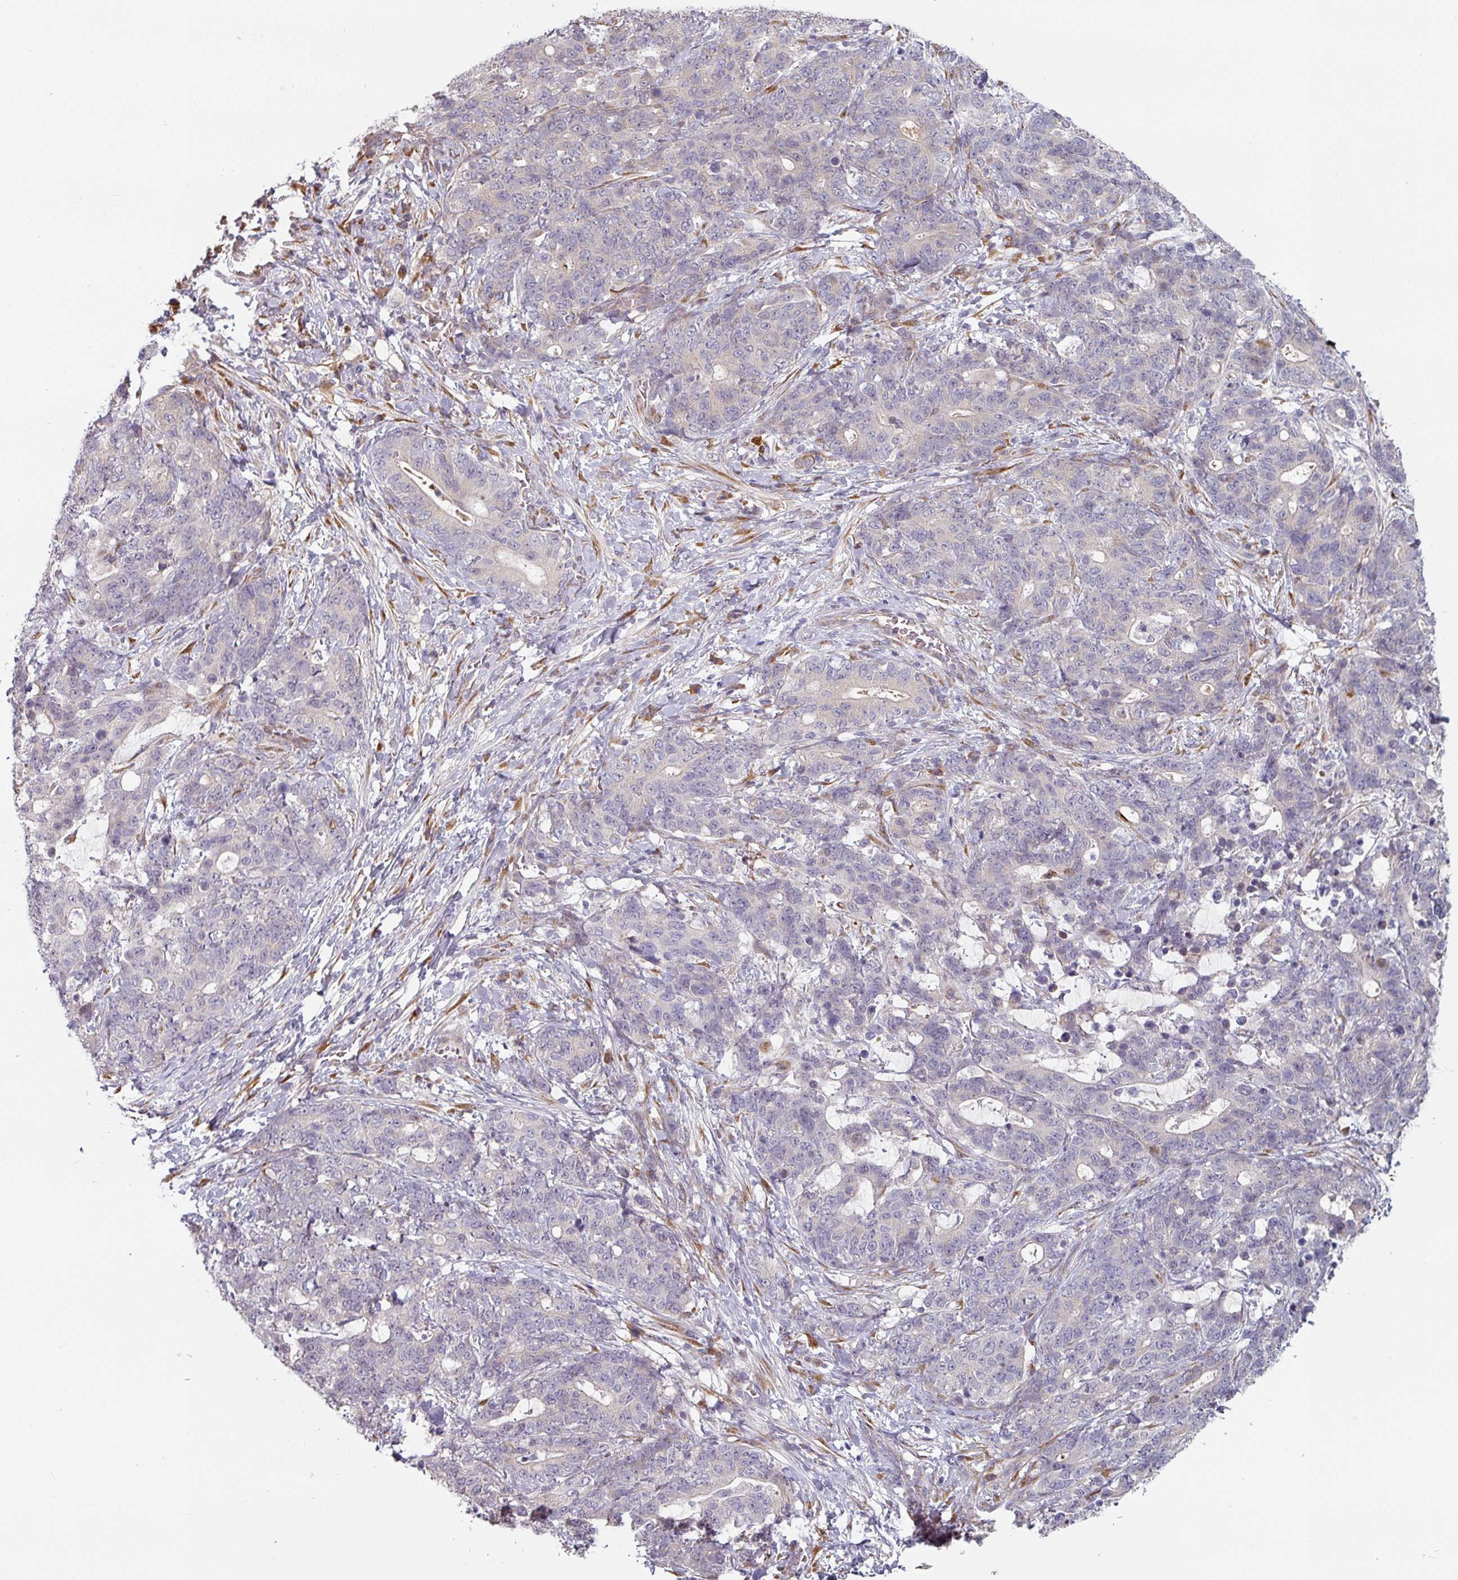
{"staining": {"intensity": "negative", "quantity": "none", "location": "none"}, "tissue": "stomach cancer", "cell_type": "Tumor cells", "image_type": "cancer", "snomed": [{"axis": "morphology", "description": "Normal tissue, NOS"}, {"axis": "morphology", "description": "Adenocarcinoma, NOS"}, {"axis": "topography", "description": "Stomach"}], "caption": "An IHC micrograph of stomach cancer (adenocarcinoma) is shown. There is no staining in tumor cells of stomach cancer (adenocarcinoma).", "gene": "CEP78", "patient": {"sex": "female", "age": 64}}